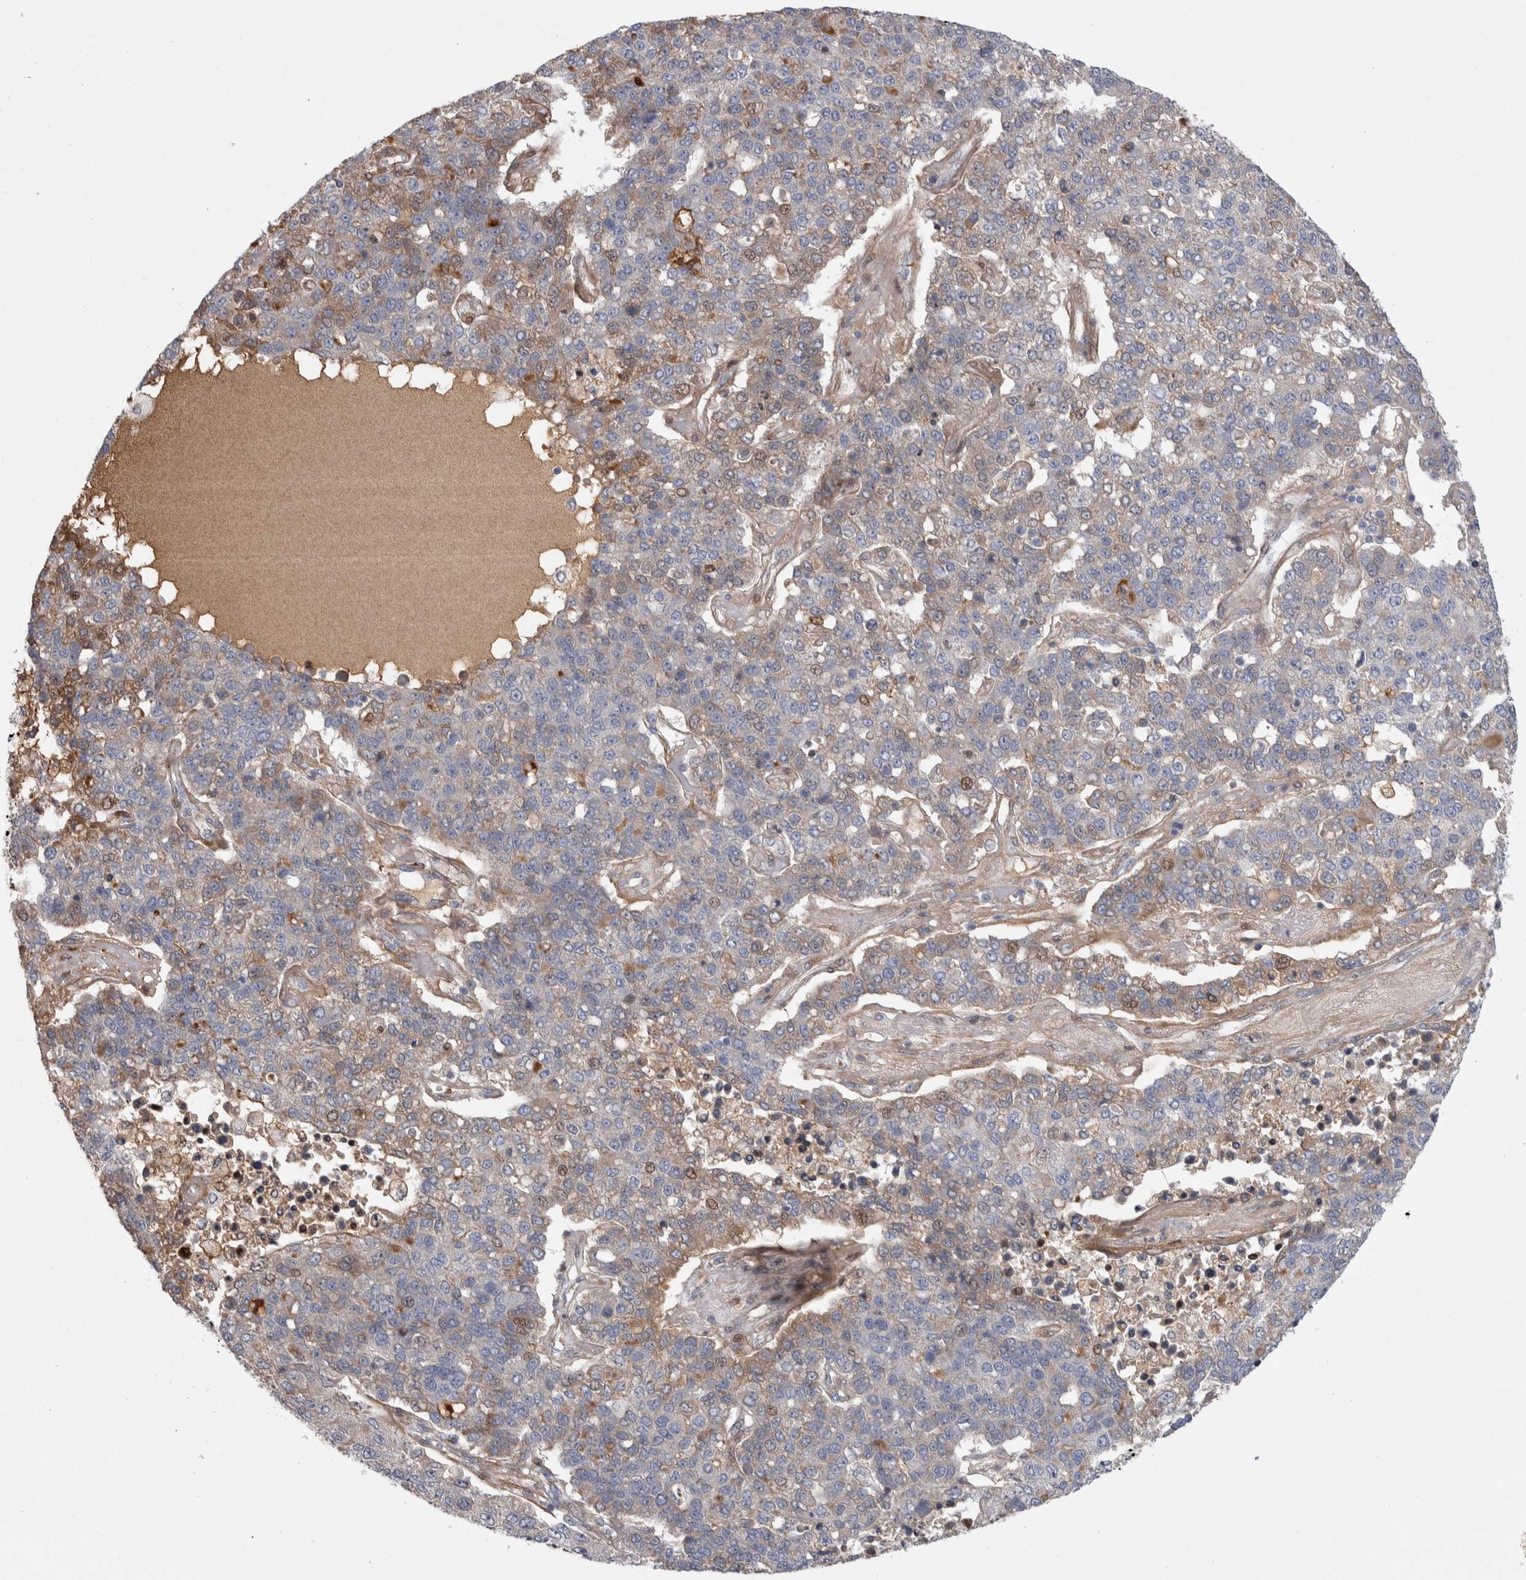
{"staining": {"intensity": "weak", "quantity": "<25%", "location": "cytoplasmic/membranous,nuclear"}, "tissue": "pancreatic cancer", "cell_type": "Tumor cells", "image_type": "cancer", "snomed": [{"axis": "morphology", "description": "Adenocarcinoma, NOS"}, {"axis": "topography", "description": "Pancreas"}], "caption": "Tumor cells show no significant expression in pancreatic cancer.", "gene": "PSMG3", "patient": {"sex": "female", "age": 61}}